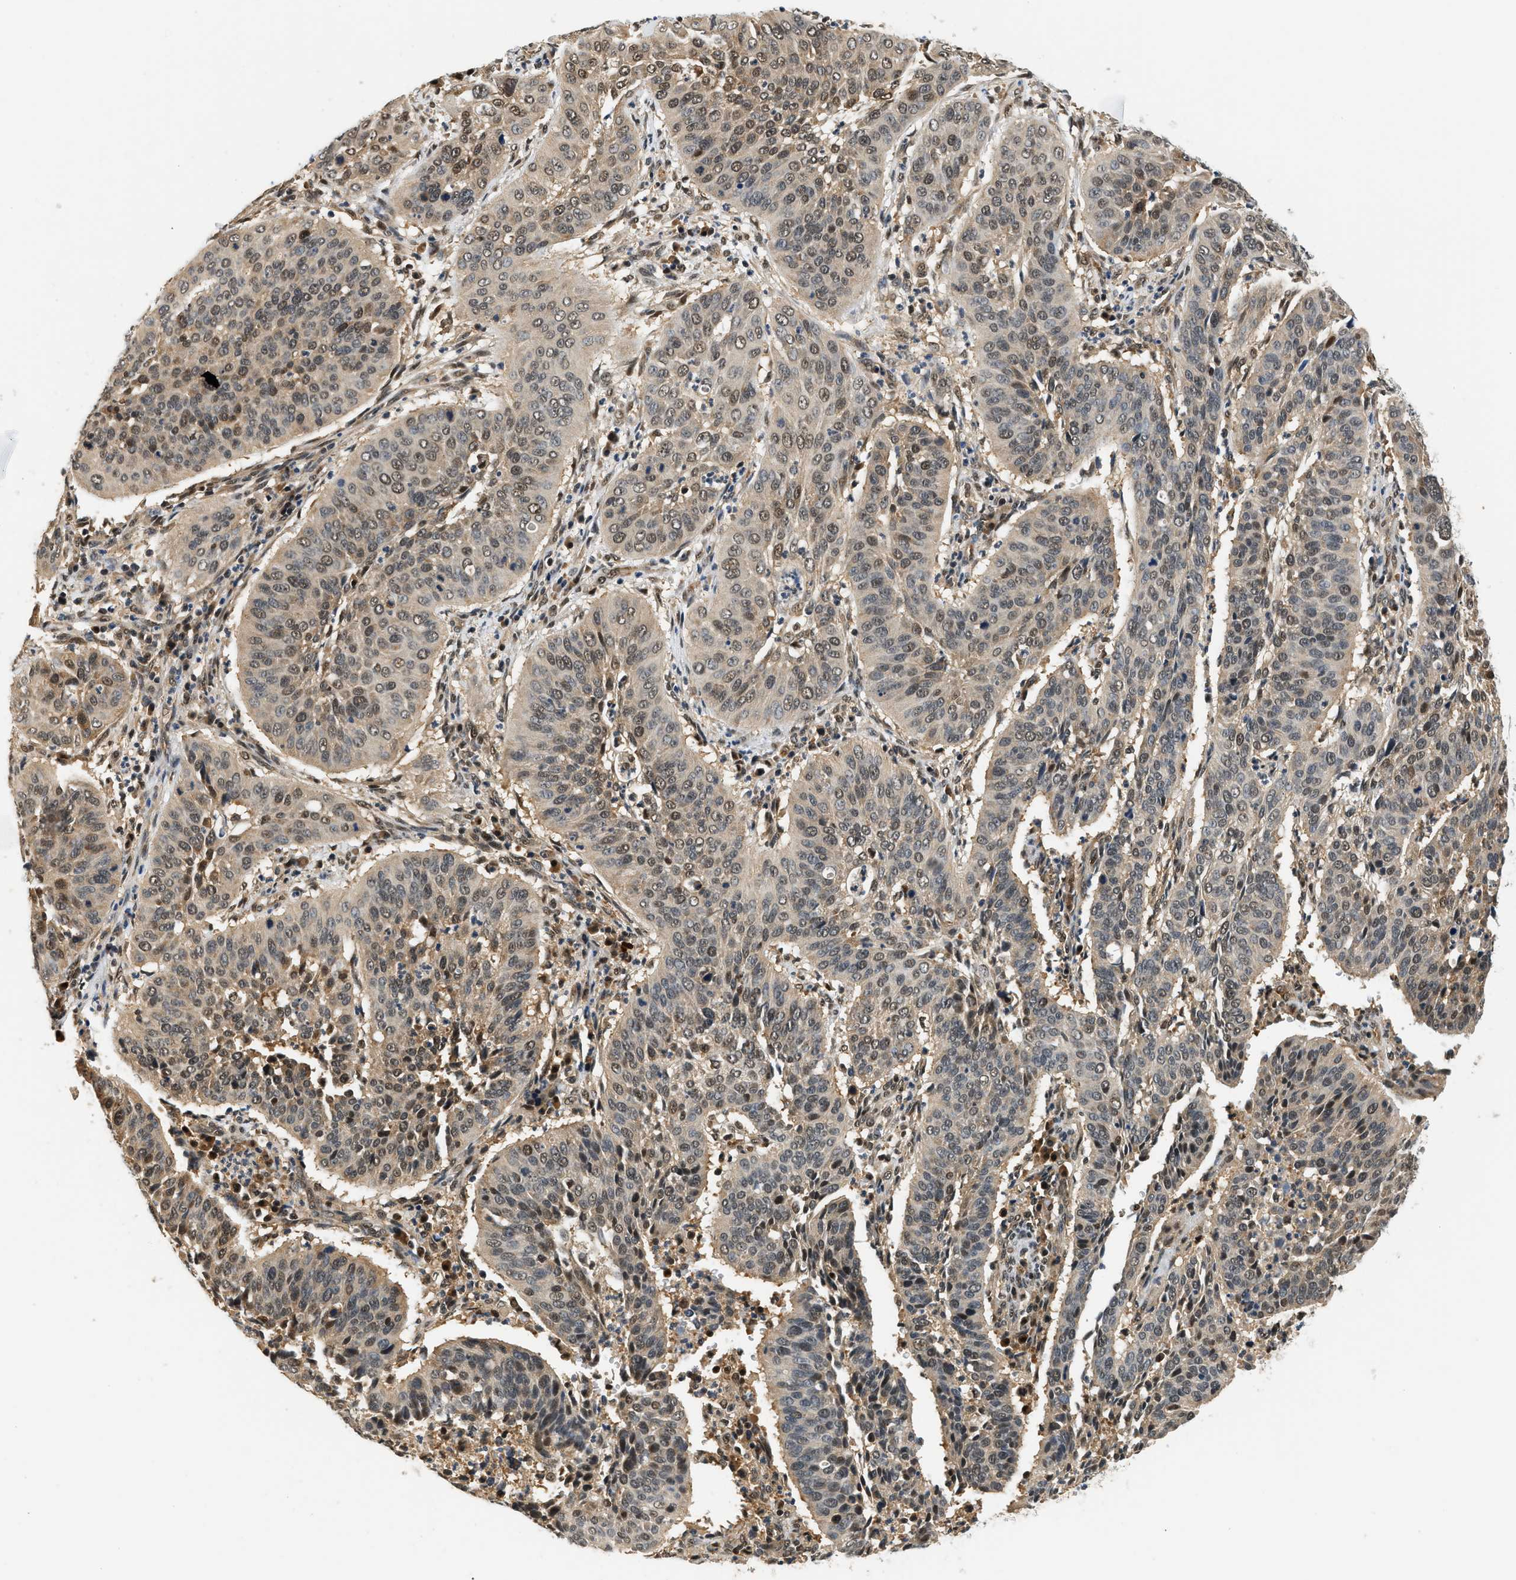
{"staining": {"intensity": "weak", "quantity": ">75%", "location": "cytoplasmic/membranous,nuclear"}, "tissue": "cervical cancer", "cell_type": "Tumor cells", "image_type": "cancer", "snomed": [{"axis": "morphology", "description": "Normal tissue, NOS"}, {"axis": "morphology", "description": "Squamous cell carcinoma, NOS"}, {"axis": "topography", "description": "Cervix"}], "caption": "The immunohistochemical stain shows weak cytoplasmic/membranous and nuclear staining in tumor cells of cervical cancer tissue.", "gene": "PSMD3", "patient": {"sex": "female", "age": 39}}